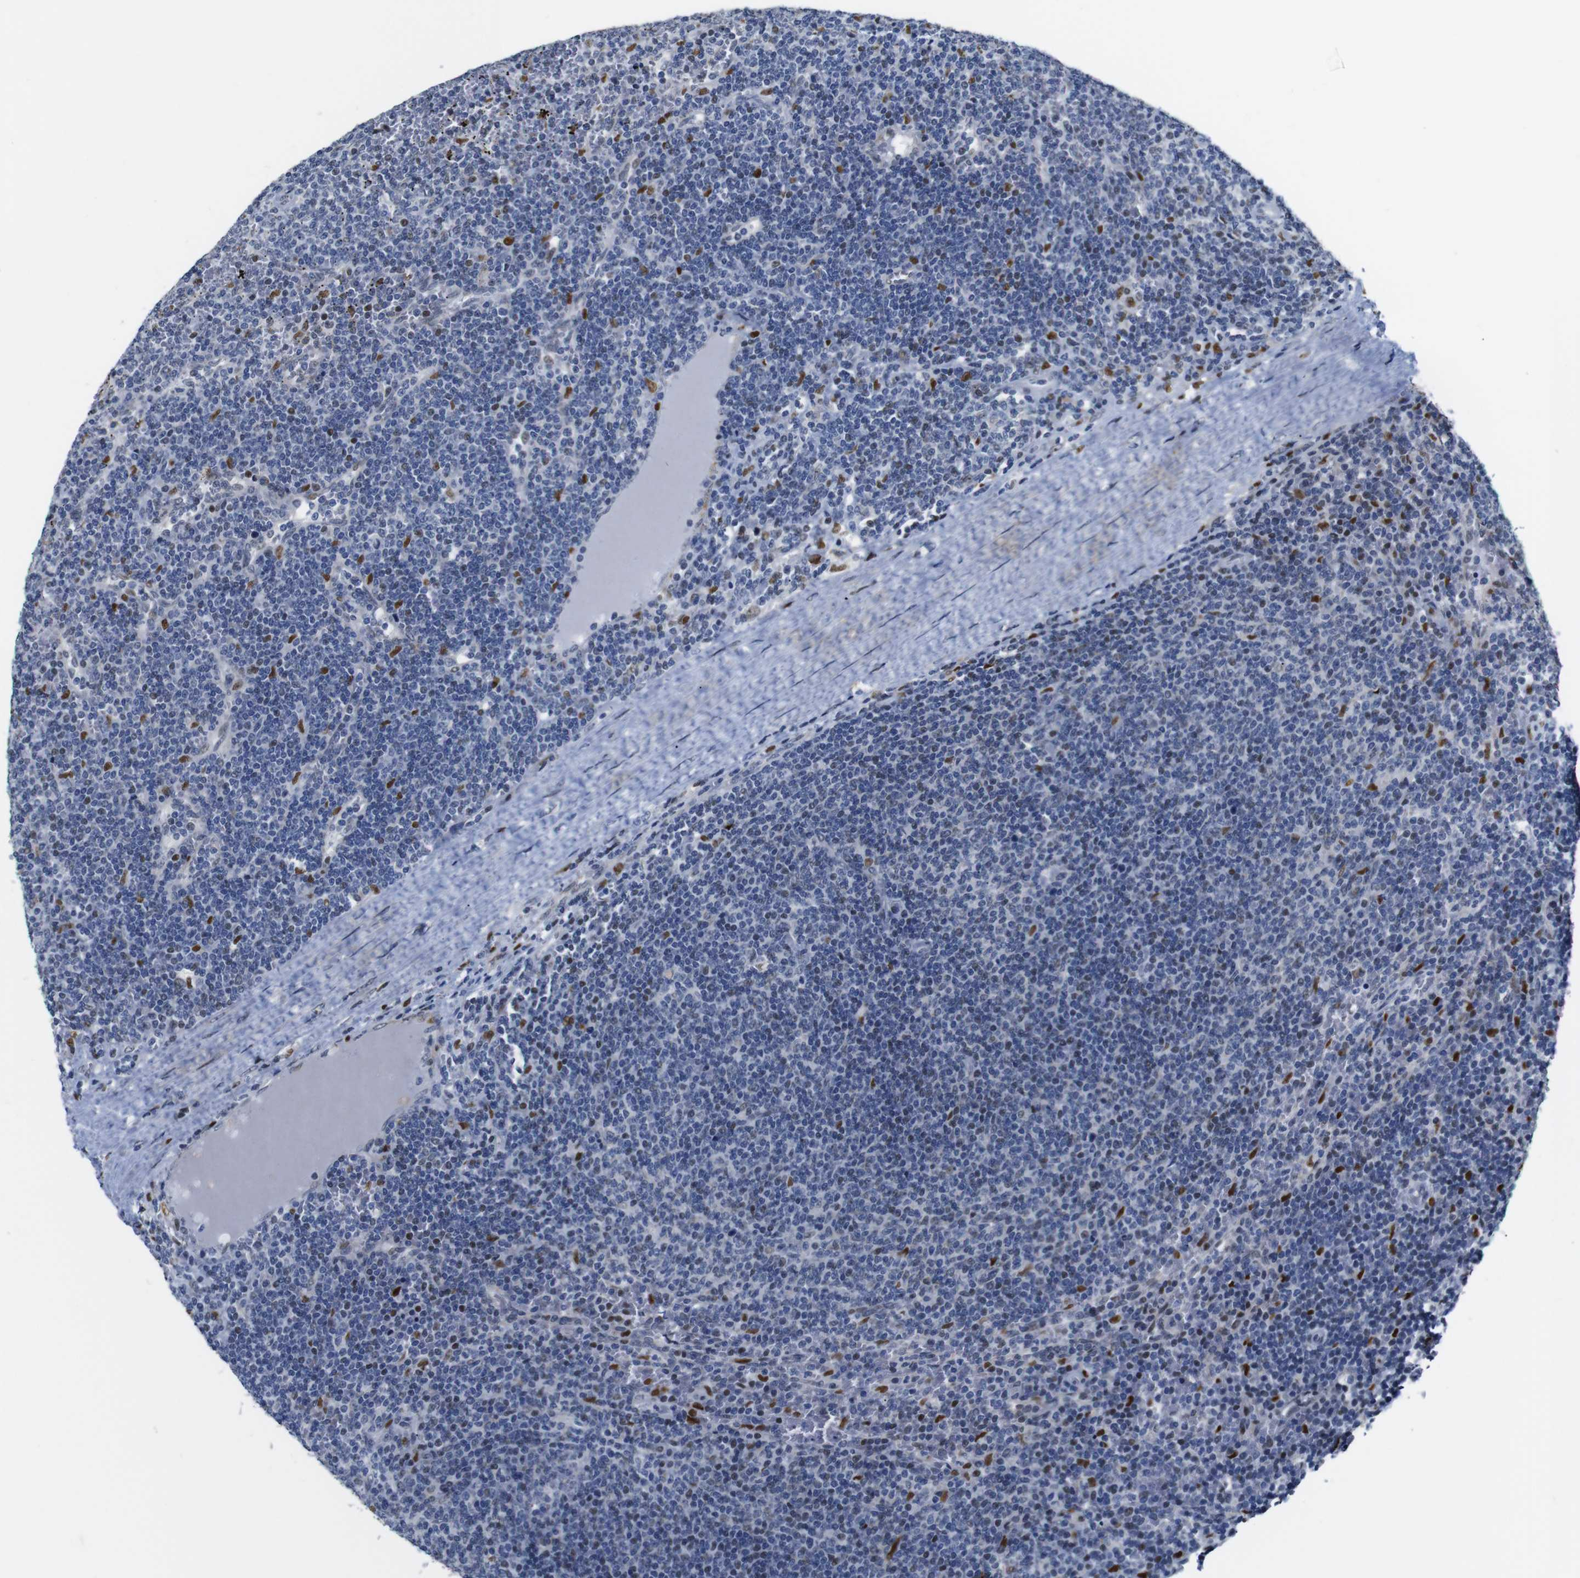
{"staining": {"intensity": "moderate", "quantity": "25%-75%", "location": "nuclear"}, "tissue": "lymphoma", "cell_type": "Tumor cells", "image_type": "cancer", "snomed": [{"axis": "morphology", "description": "Malignant lymphoma, non-Hodgkin's type, Low grade"}, {"axis": "topography", "description": "Spleen"}], "caption": "Tumor cells show moderate nuclear positivity in about 25%-75% of cells in lymphoma.", "gene": "GATA6", "patient": {"sex": "female", "age": 50}}